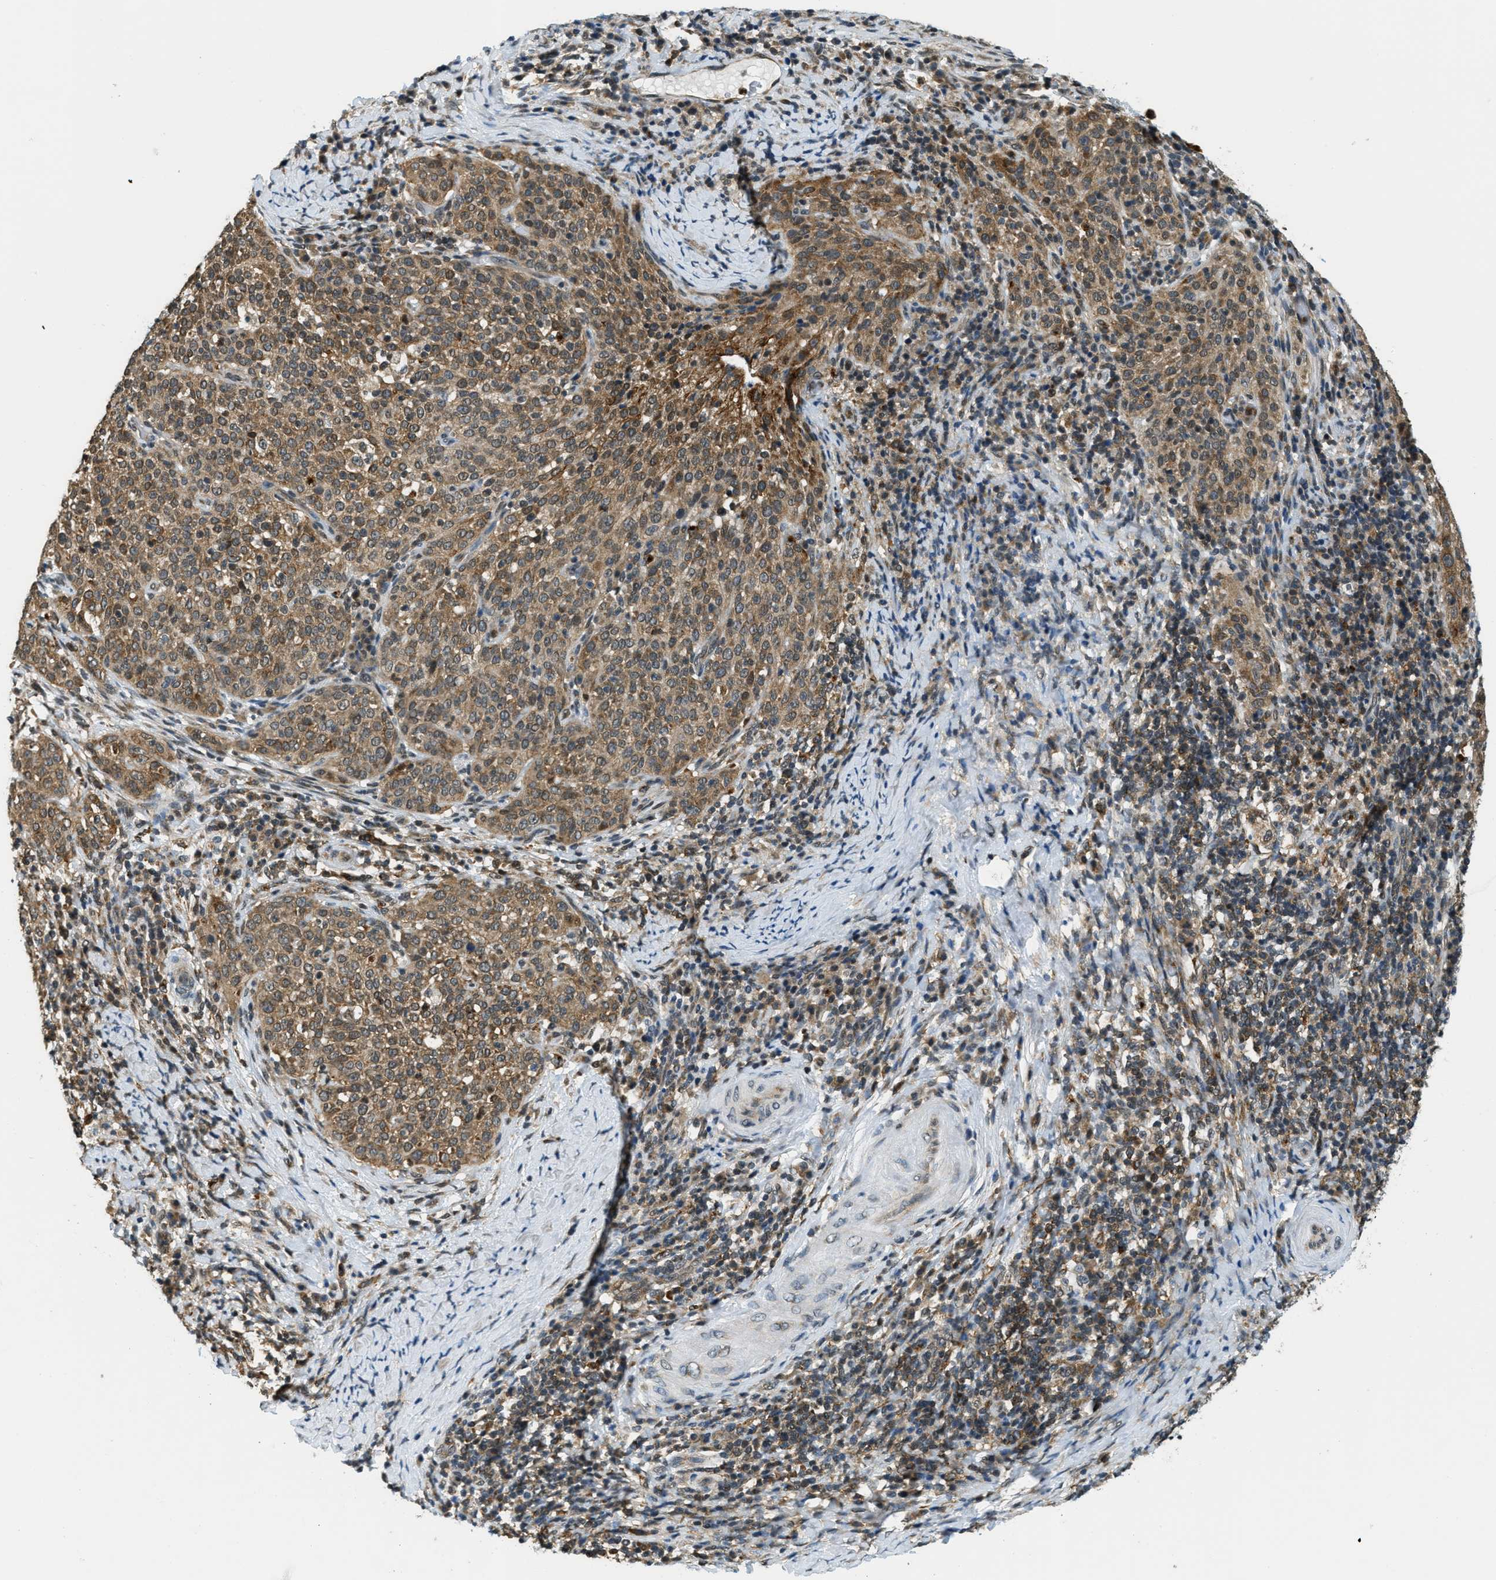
{"staining": {"intensity": "moderate", "quantity": ">75%", "location": "cytoplasmic/membranous"}, "tissue": "cervical cancer", "cell_type": "Tumor cells", "image_type": "cancer", "snomed": [{"axis": "morphology", "description": "Squamous cell carcinoma, NOS"}, {"axis": "topography", "description": "Cervix"}], "caption": "The image reveals immunohistochemical staining of squamous cell carcinoma (cervical). There is moderate cytoplasmic/membranous positivity is appreciated in approximately >75% of tumor cells.", "gene": "RAB11FIP1", "patient": {"sex": "female", "age": 51}}